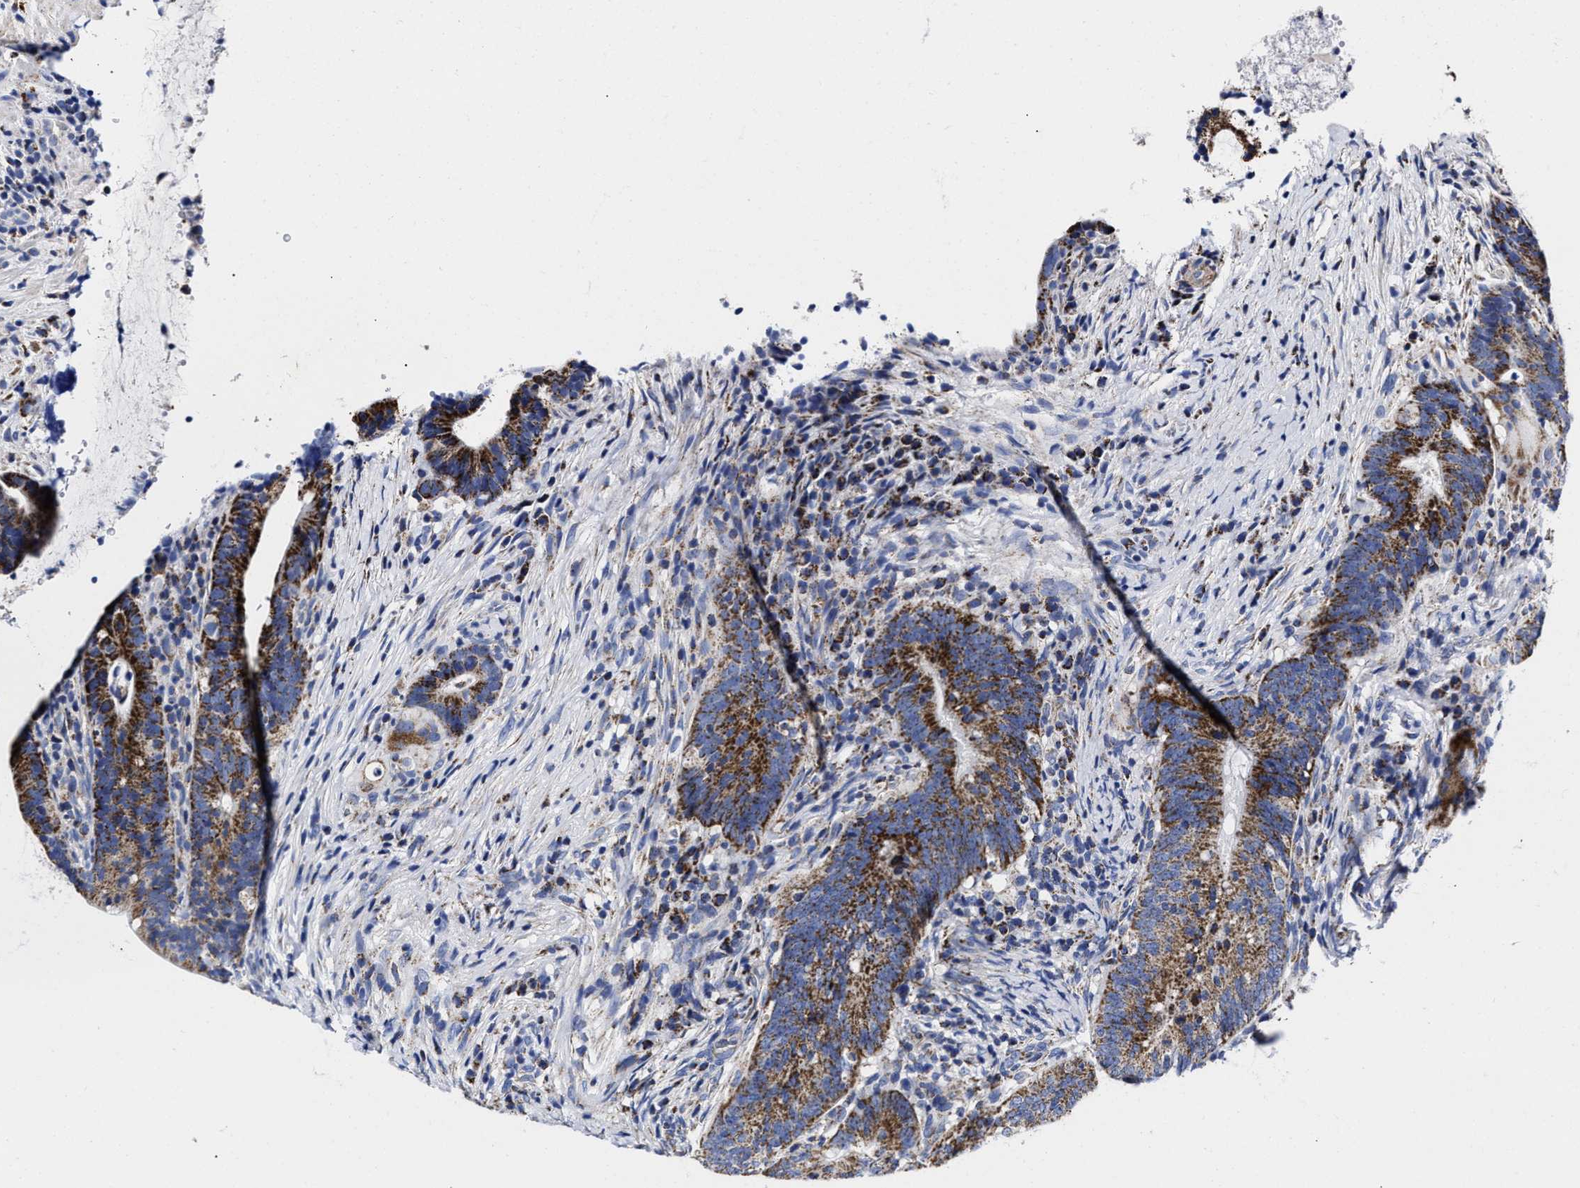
{"staining": {"intensity": "strong", "quantity": ">75%", "location": "cytoplasmic/membranous"}, "tissue": "colorectal cancer", "cell_type": "Tumor cells", "image_type": "cancer", "snomed": [{"axis": "morphology", "description": "Adenocarcinoma, NOS"}, {"axis": "topography", "description": "Colon"}], "caption": "IHC (DAB (3,3'-diaminobenzidine)) staining of colorectal cancer exhibits strong cytoplasmic/membranous protein expression in approximately >75% of tumor cells.", "gene": "HINT2", "patient": {"sex": "female", "age": 66}}